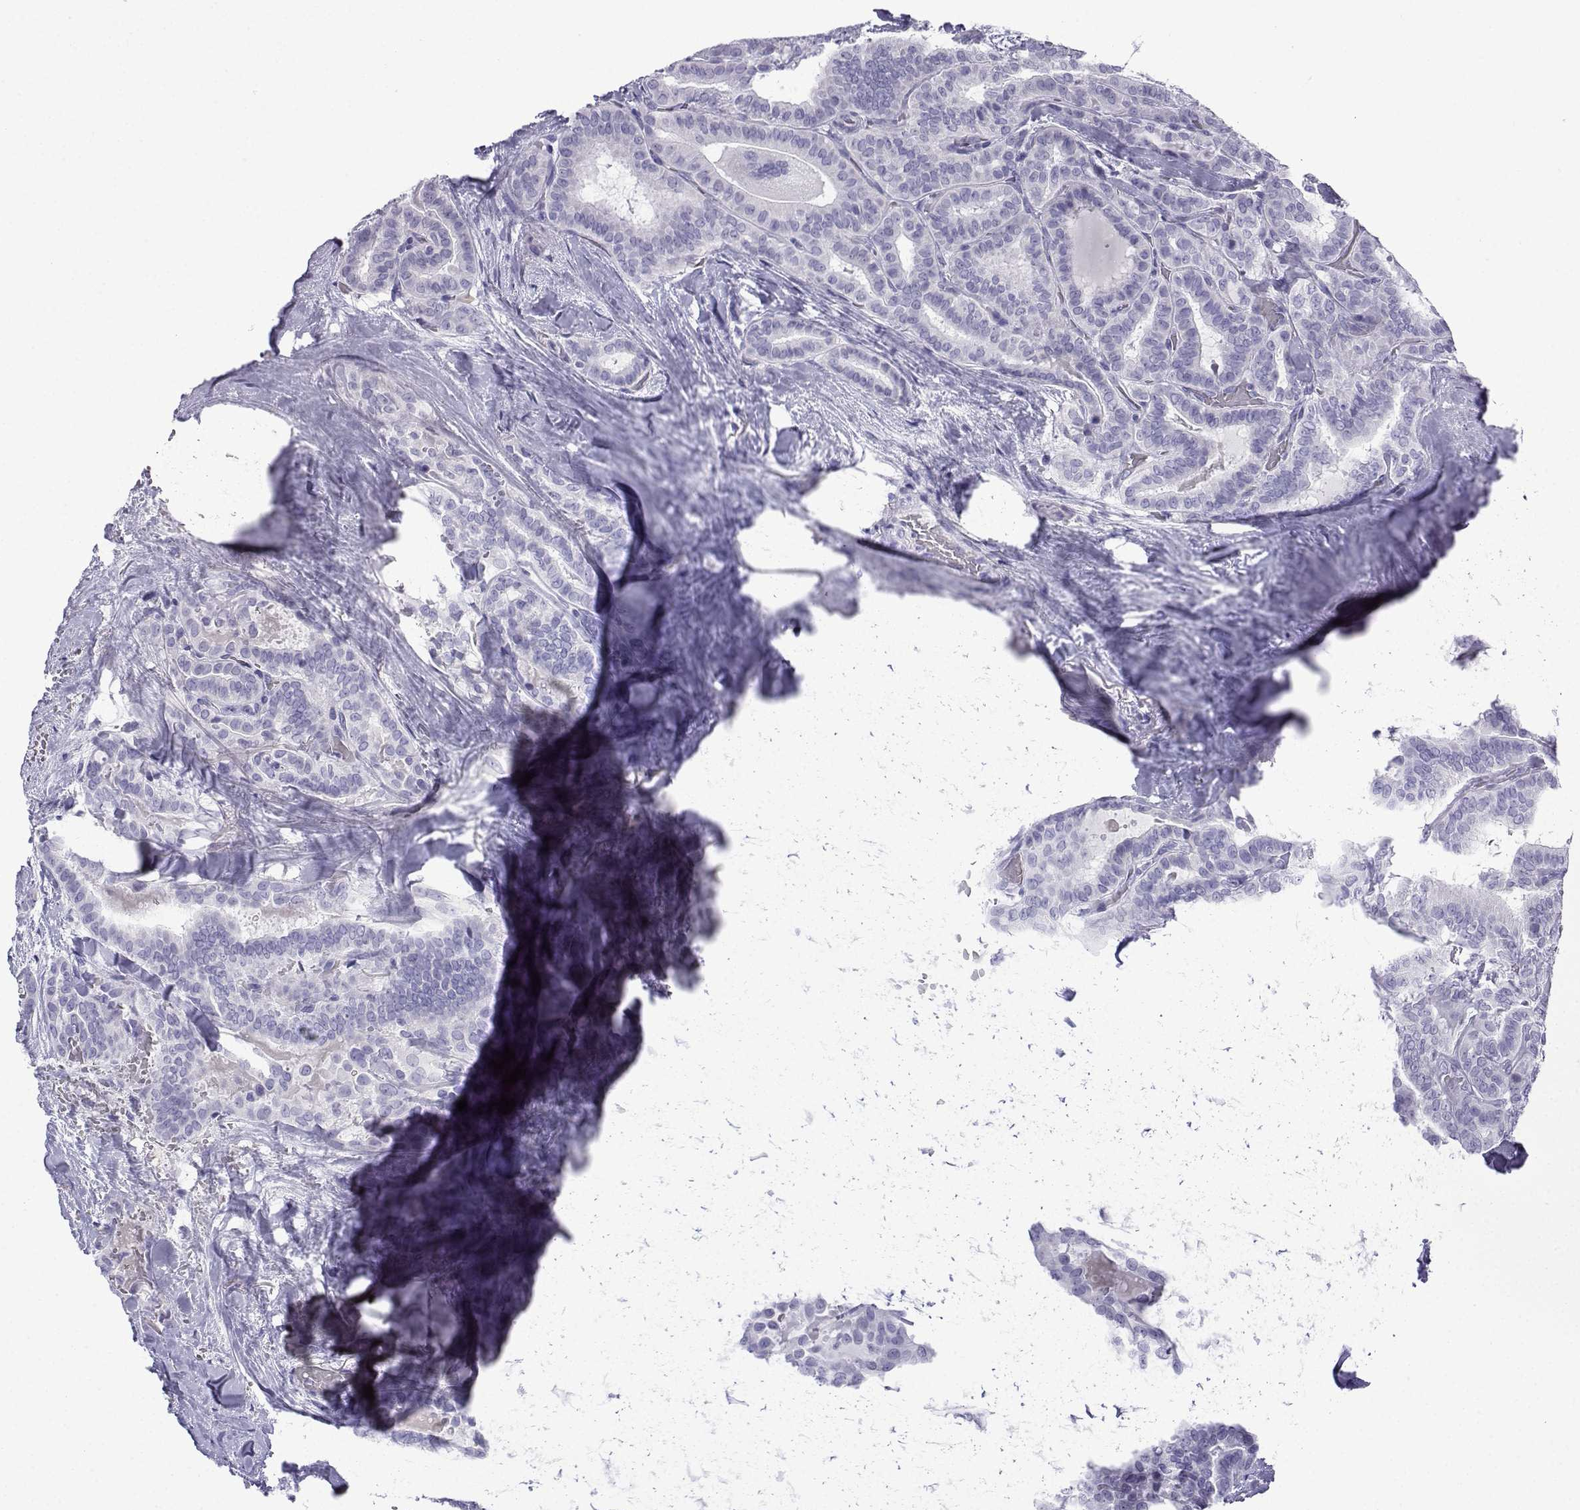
{"staining": {"intensity": "negative", "quantity": "none", "location": "none"}, "tissue": "thyroid cancer", "cell_type": "Tumor cells", "image_type": "cancer", "snomed": [{"axis": "morphology", "description": "Papillary adenocarcinoma, NOS"}, {"axis": "topography", "description": "Thyroid gland"}], "caption": "Immunohistochemistry micrograph of thyroid cancer (papillary adenocarcinoma) stained for a protein (brown), which demonstrates no positivity in tumor cells.", "gene": "TRIM46", "patient": {"sex": "female", "age": 39}}